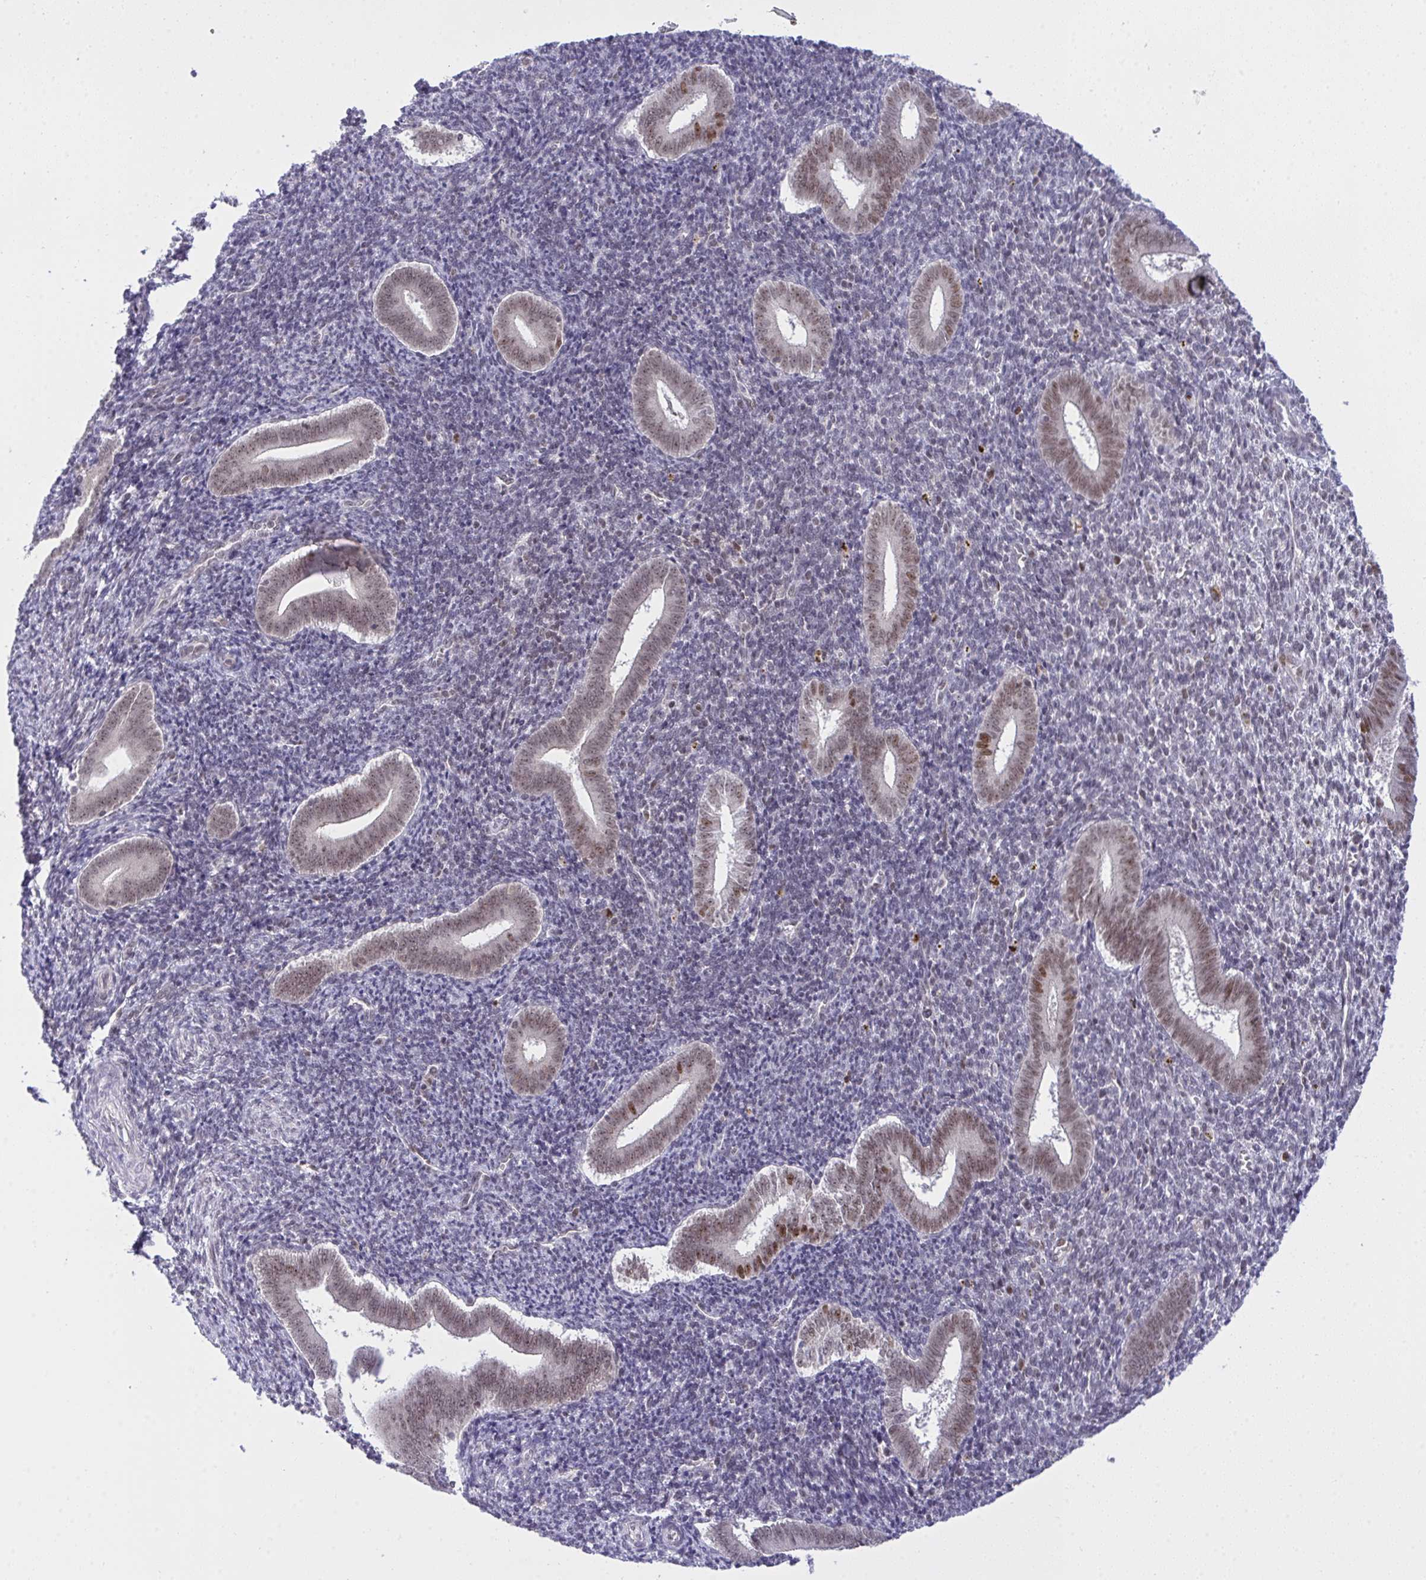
{"staining": {"intensity": "negative", "quantity": "none", "location": "none"}, "tissue": "endometrium", "cell_type": "Cells in endometrial stroma", "image_type": "normal", "snomed": [{"axis": "morphology", "description": "Normal tissue, NOS"}, {"axis": "topography", "description": "Endometrium"}], "caption": "High power microscopy photomicrograph of an immunohistochemistry (IHC) photomicrograph of unremarkable endometrium, revealing no significant positivity in cells in endometrial stroma. (Brightfield microscopy of DAB (3,3'-diaminobenzidine) immunohistochemistry (IHC) at high magnification).", "gene": "RFC4", "patient": {"sex": "female", "age": 25}}